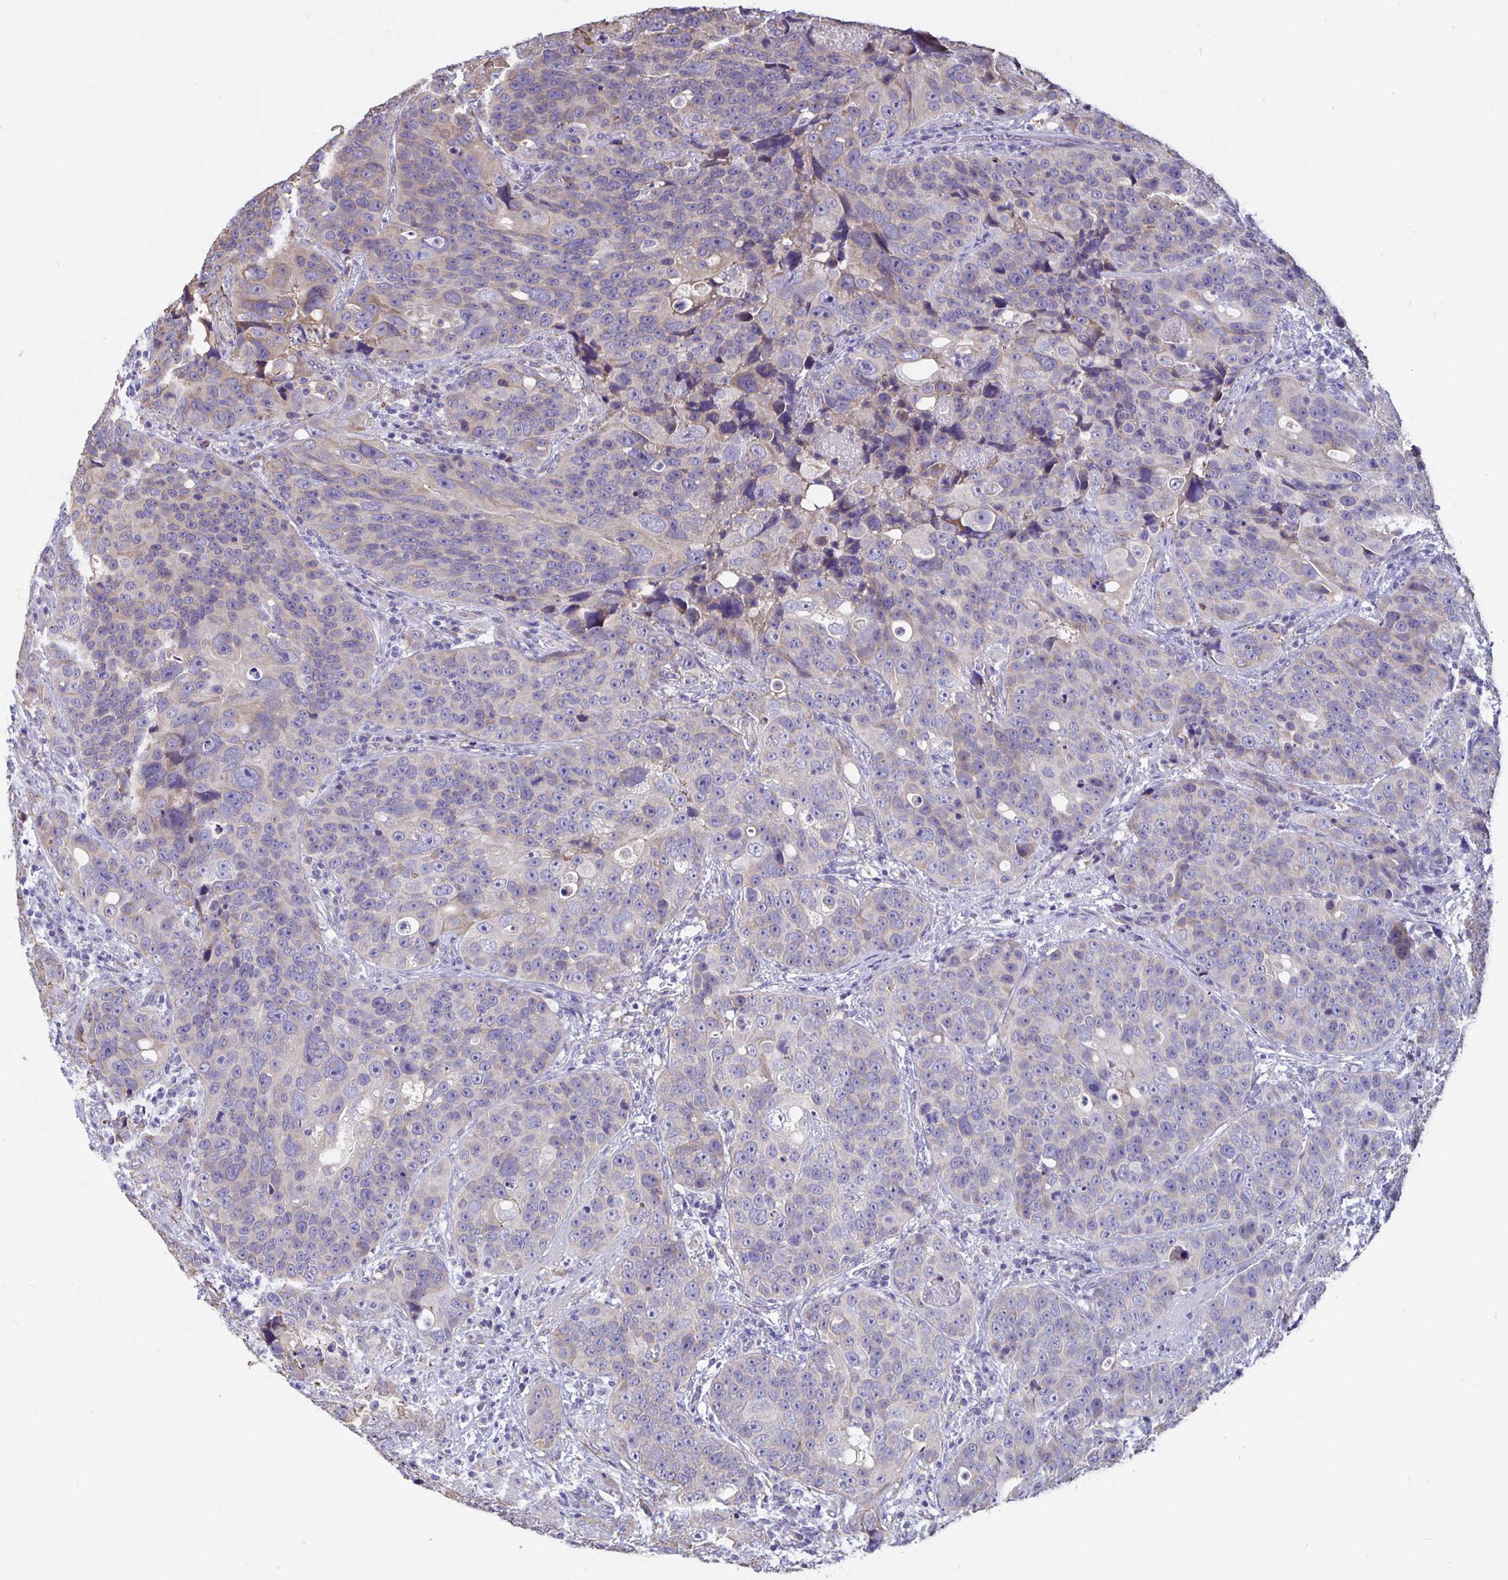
{"staining": {"intensity": "weak", "quantity": "<25%", "location": "cytoplasmic/membranous"}, "tissue": "urothelial cancer", "cell_type": "Tumor cells", "image_type": "cancer", "snomed": [{"axis": "morphology", "description": "Urothelial carcinoma, NOS"}, {"axis": "topography", "description": "Urinary bladder"}], "caption": "An IHC image of transitional cell carcinoma is shown. There is no staining in tumor cells of transitional cell carcinoma.", "gene": "DNAI2", "patient": {"sex": "male", "age": 52}}